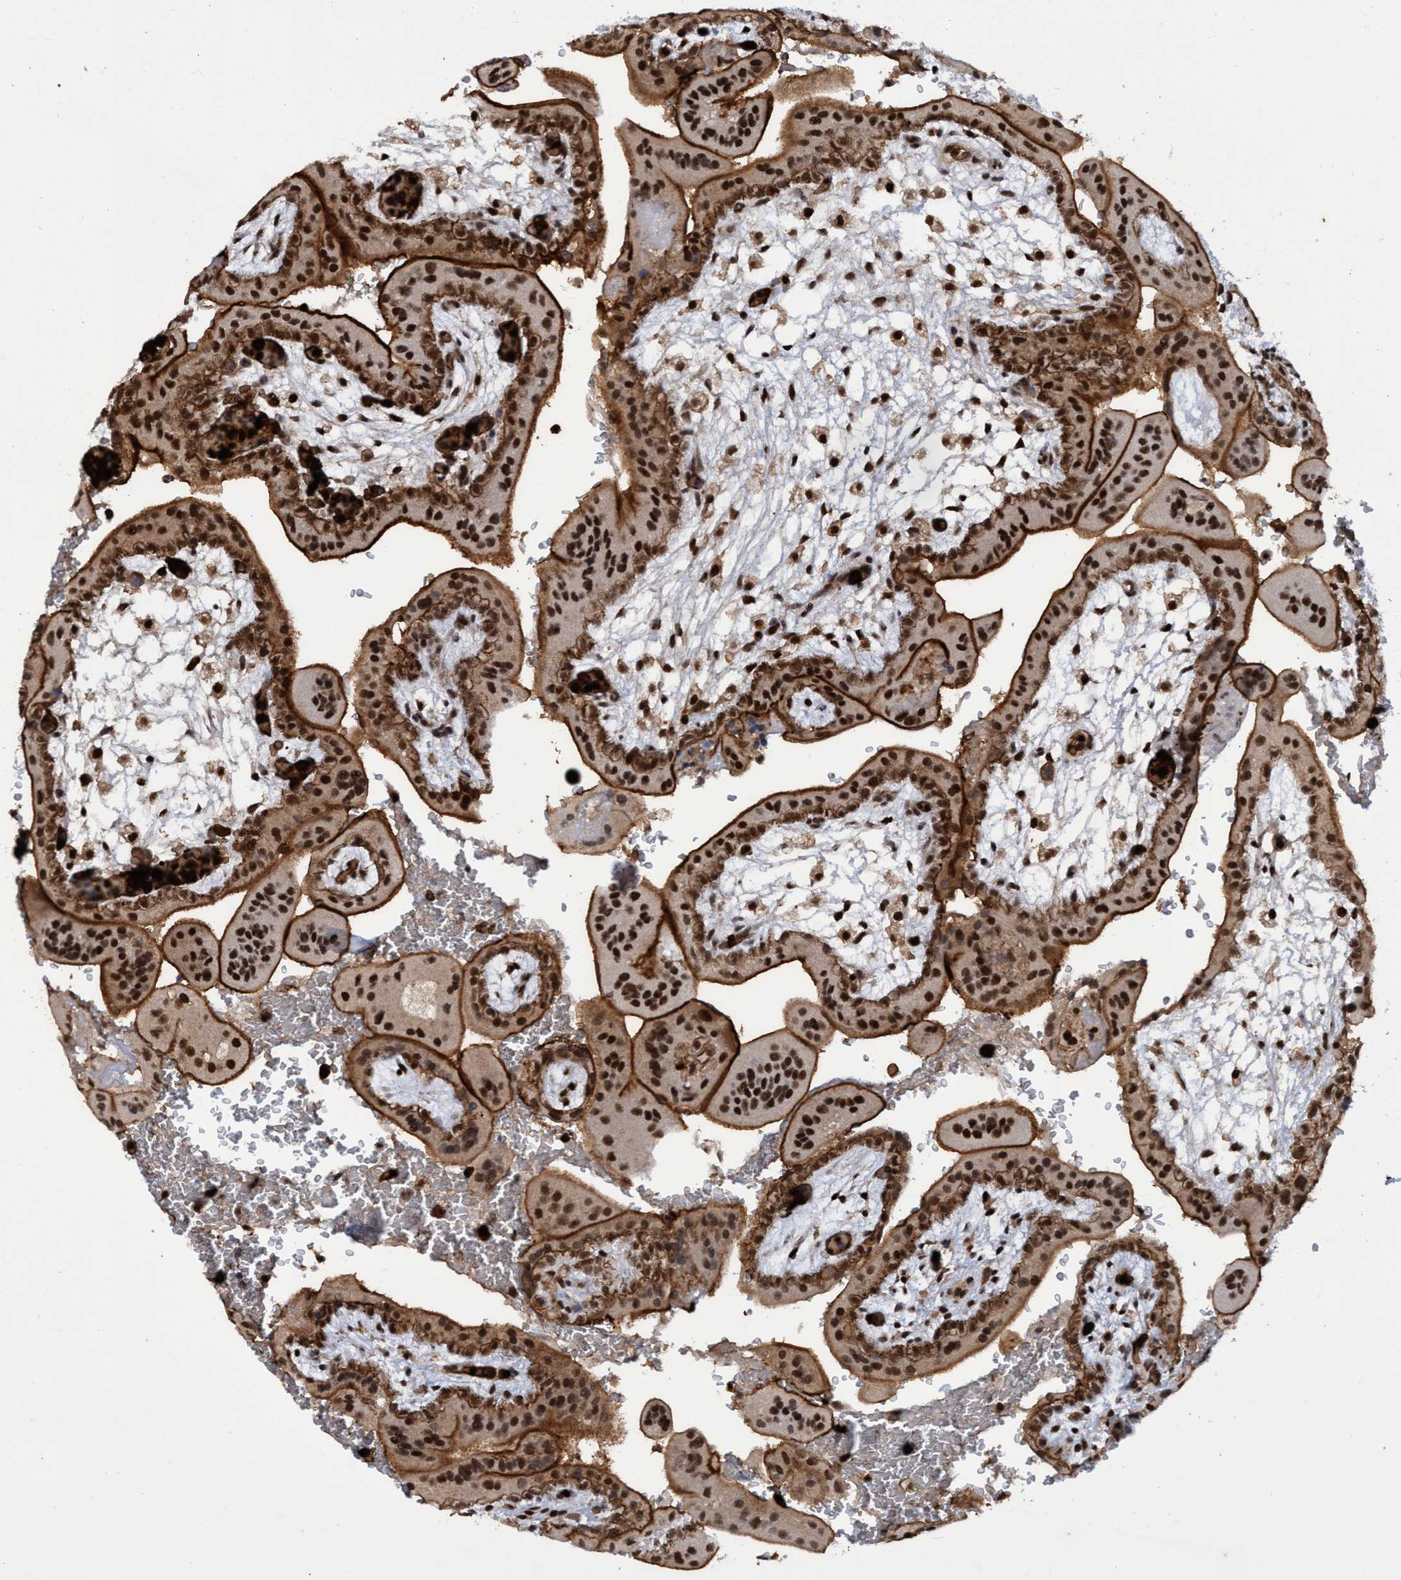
{"staining": {"intensity": "strong", "quantity": ">75%", "location": "cytoplasmic/membranous,nuclear"}, "tissue": "placenta", "cell_type": "Trophoblastic cells", "image_type": "normal", "snomed": [{"axis": "morphology", "description": "Normal tissue, NOS"}, {"axis": "topography", "description": "Placenta"}], "caption": "DAB (3,3'-diaminobenzidine) immunohistochemical staining of normal human placenta shows strong cytoplasmic/membranous,nuclear protein staining in about >75% of trophoblastic cells.", "gene": "GTF2F1", "patient": {"sex": "female", "age": 35}}